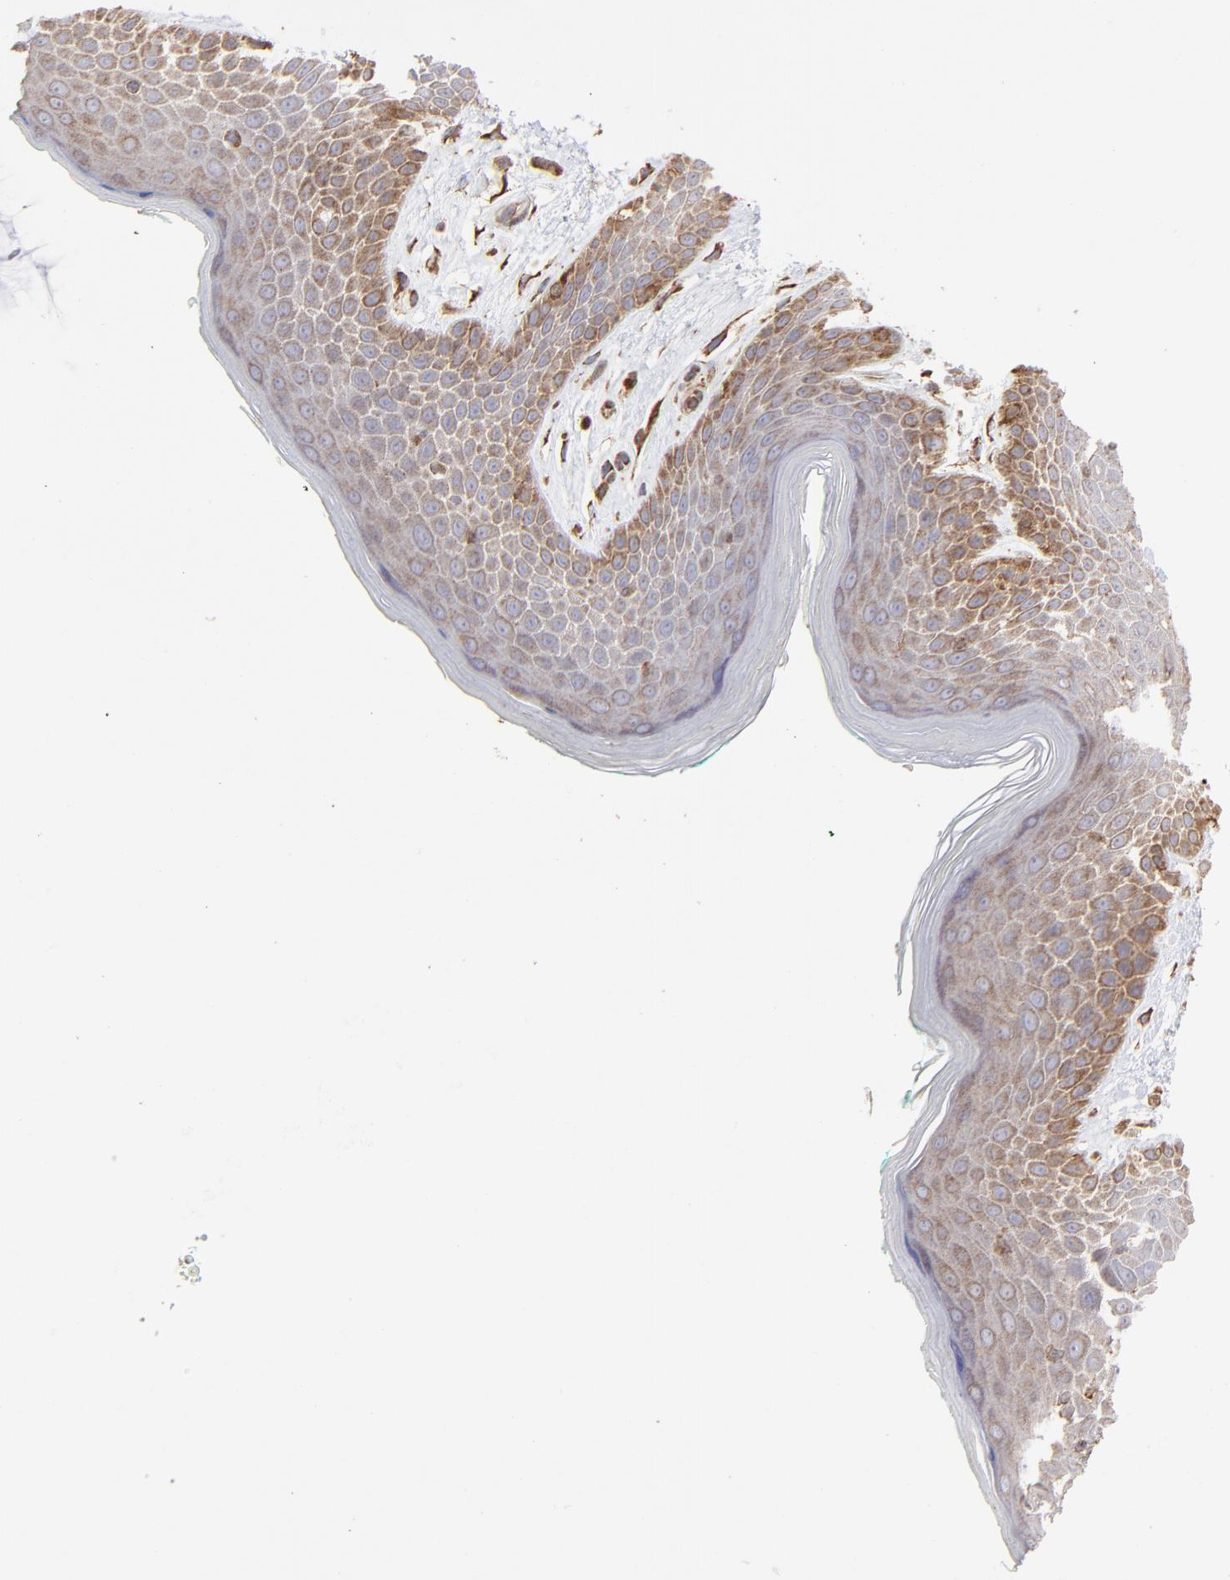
{"staining": {"intensity": "moderate", "quantity": "25%-75%", "location": "cytoplasmic/membranous"}, "tissue": "skin", "cell_type": "Epidermal cells", "image_type": "normal", "snomed": [{"axis": "morphology", "description": "Normal tissue, NOS"}, {"axis": "topography", "description": "Anal"}], "caption": "Unremarkable skin was stained to show a protein in brown. There is medium levels of moderate cytoplasmic/membranous staining in approximately 25%-75% of epidermal cells. (IHC, brightfield microscopy, high magnification).", "gene": "PFKM", "patient": {"sex": "male", "age": 74}}